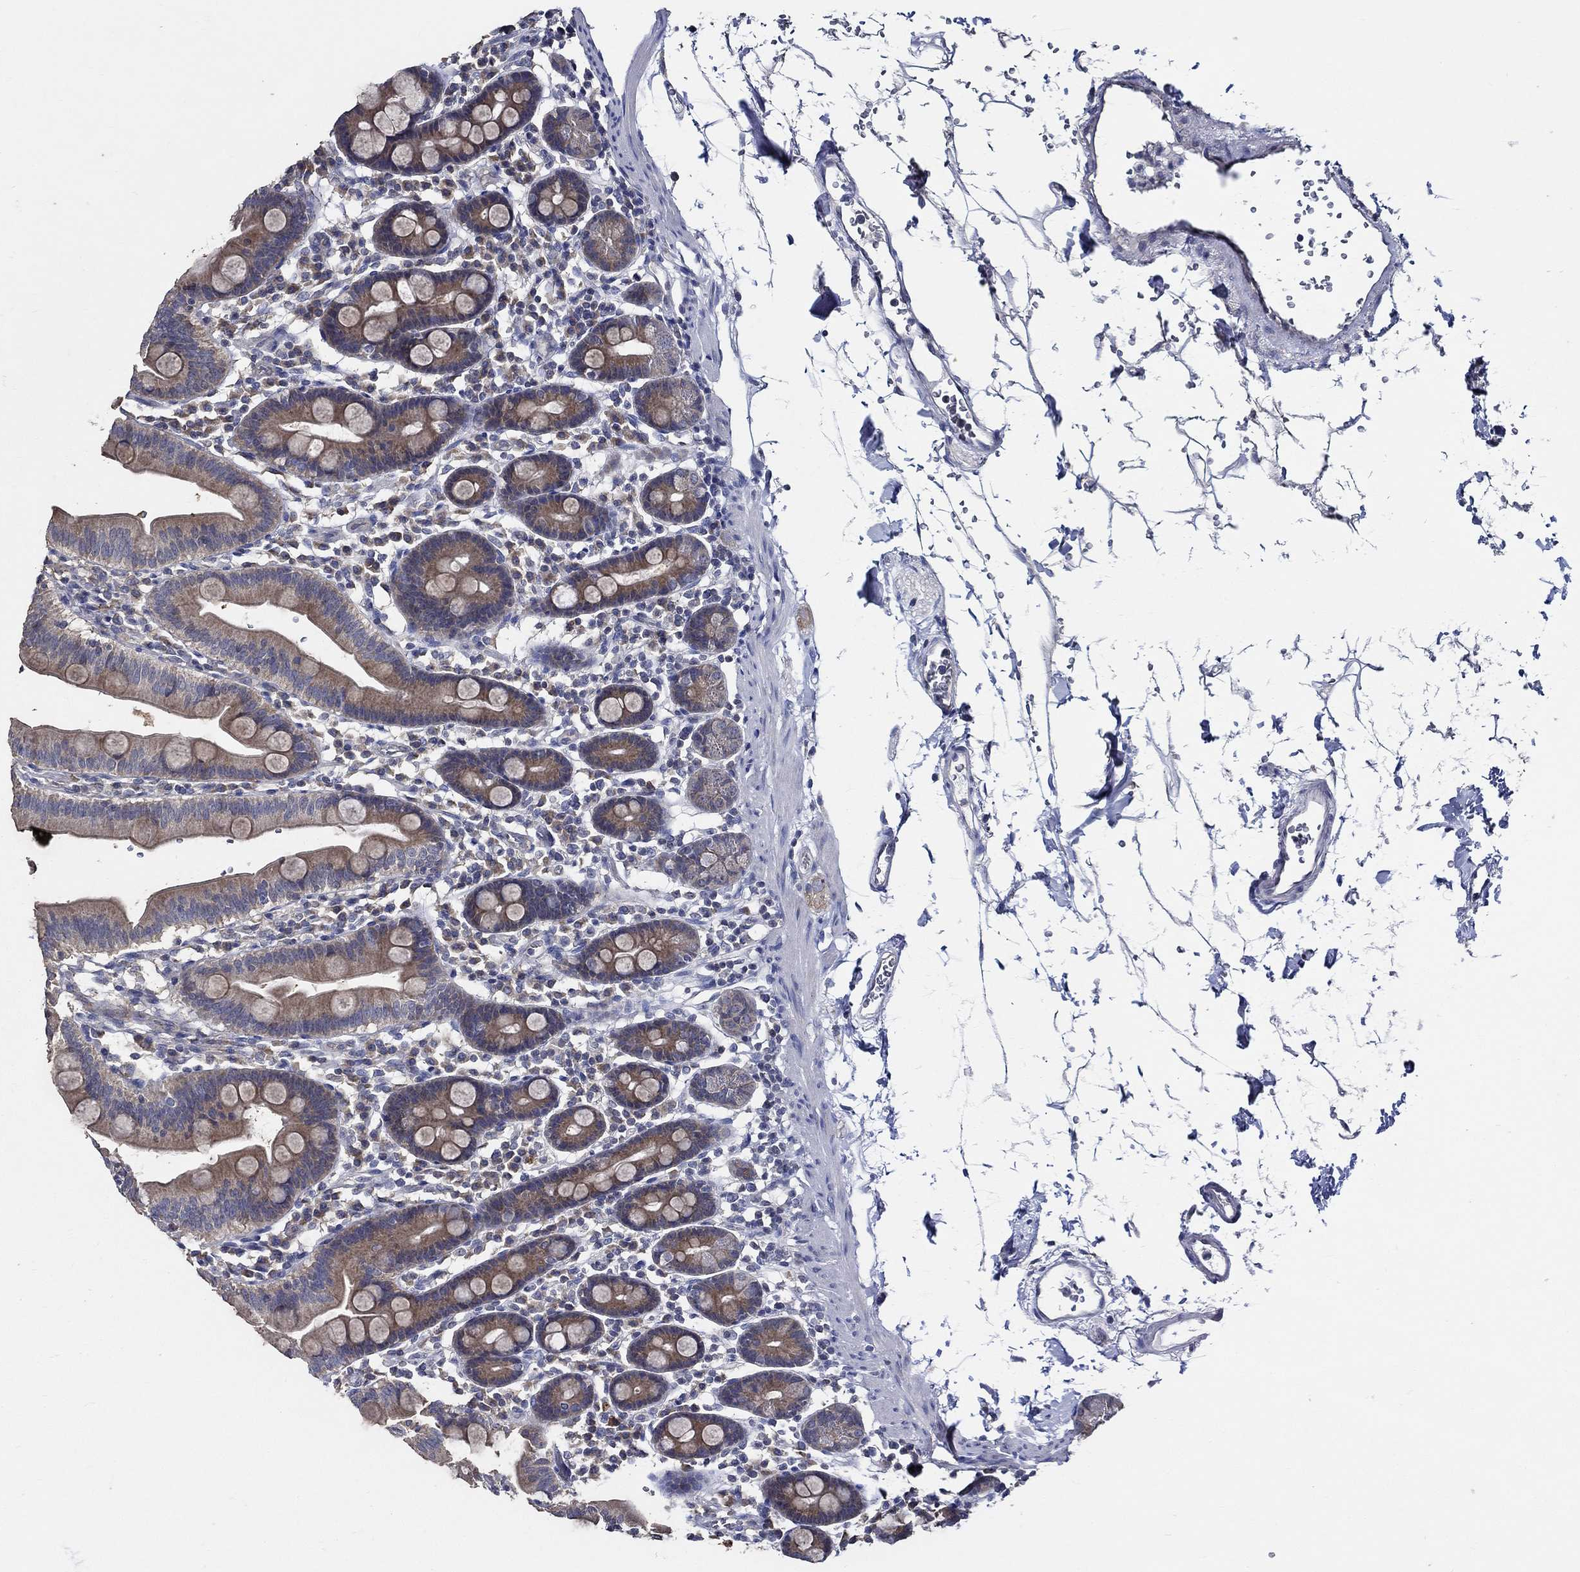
{"staining": {"intensity": "moderate", "quantity": ">75%", "location": "cytoplasmic/membranous"}, "tissue": "duodenum", "cell_type": "Glandular cells", "image_type": "normal", "snomed": [{"axis": "morphology", "description": "Normal tissue, NOS"}, {"axis": "topography", "description": "Duodenum"}], "caption": "There is medium levels of moderate cytoplasmic/membranous positivity in glandular cells of unremarkable duodenum, as demonstrated by immunohistochemical staining (brown color).", "gene": "WDR53", "patient": {"sex": "male", "age": 59}}